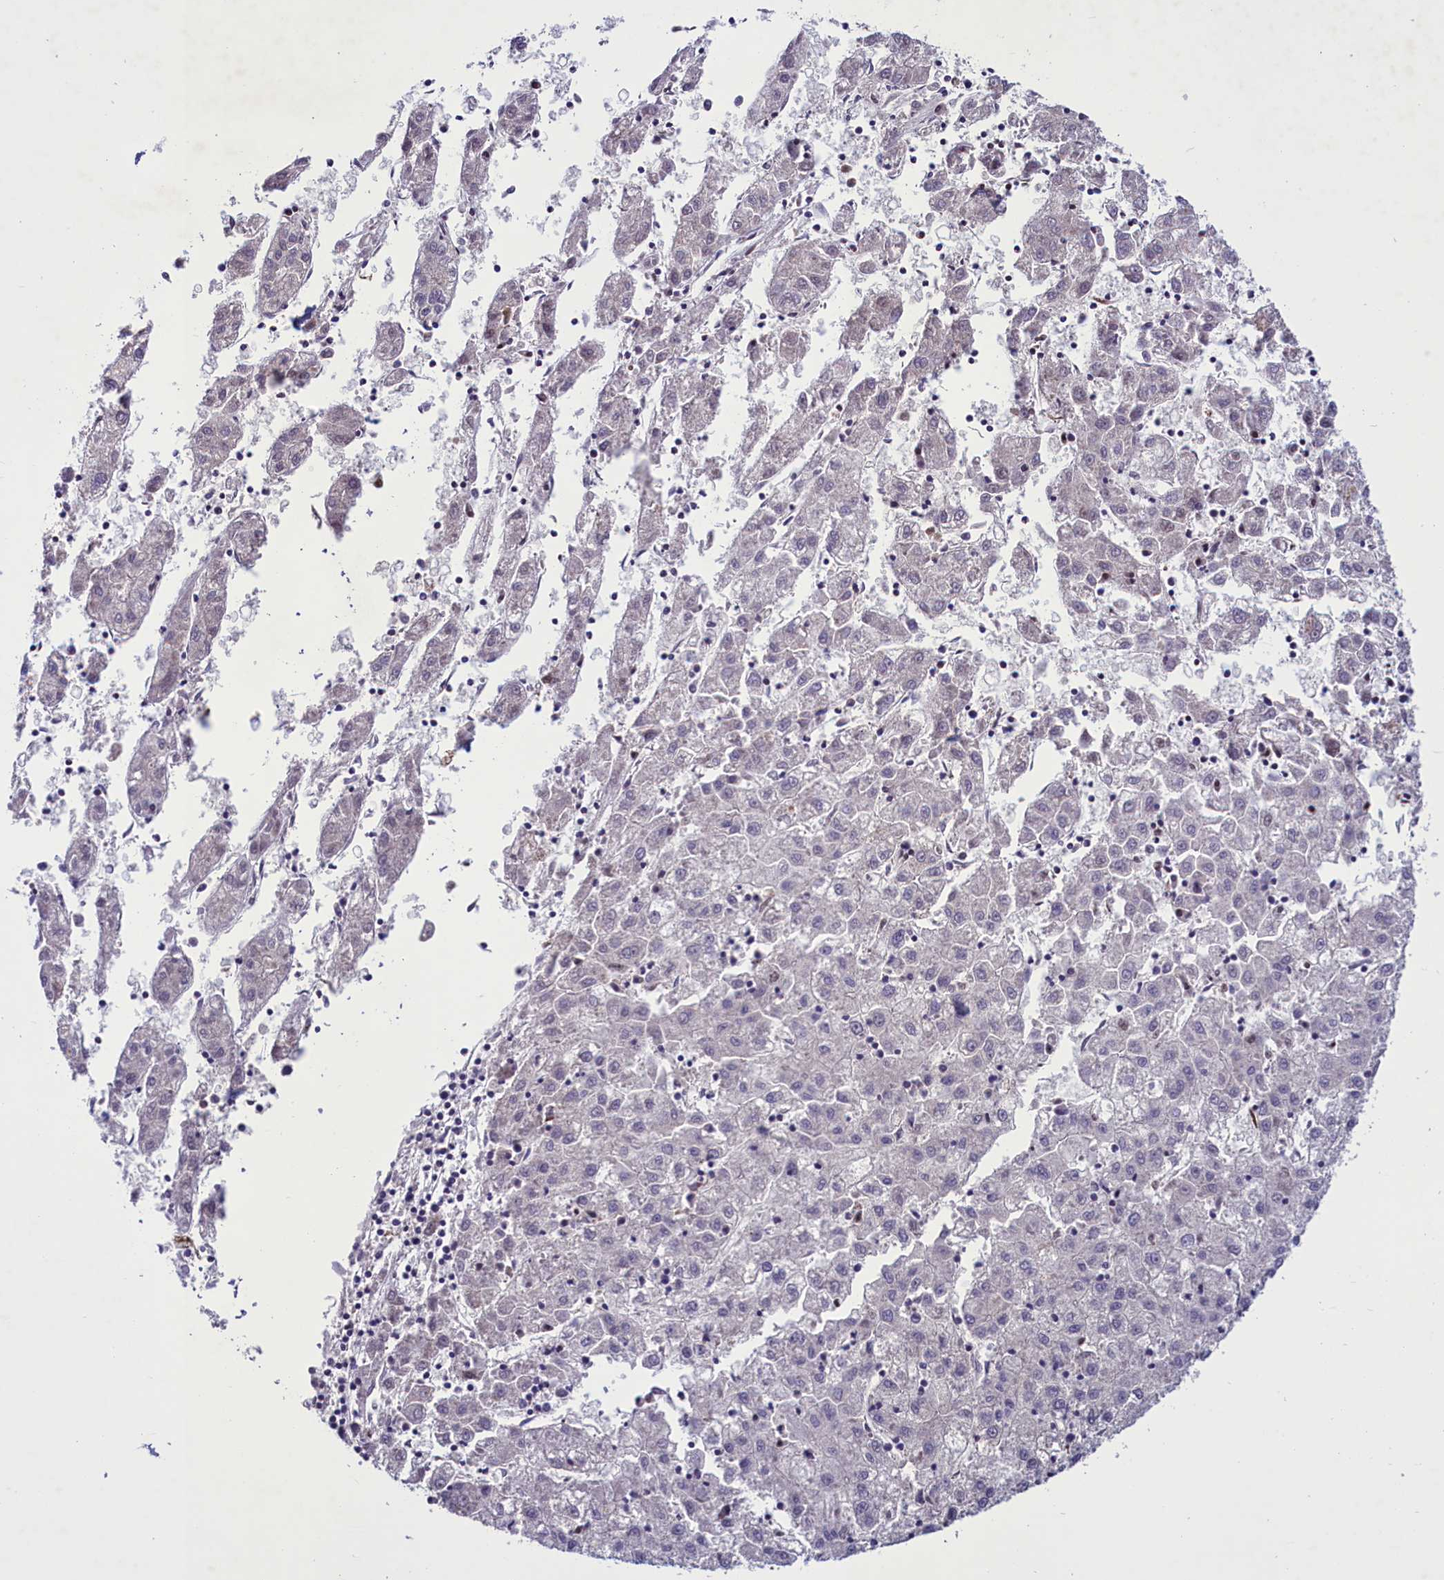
{"staining": {"intensity": "negative", "quantity": "none", "location": "none"}, "tissue": "liver cancer", "cell_type": "Tumor cells", "image_type": "cancer", "snomed": [{"axis": "morphology", "description": "Carcinoma, Hepatocellular, NOS"}, {"axis": "topography", "description": "Liver"}], "caption": "This image is of liver cancer stained with IHC to label a protein in brown with the nuclei are counter-stained blue. There is no staining in tumor cells.", "gene": "MIEF2", "patient": {"sex": "male", "age": 72}}